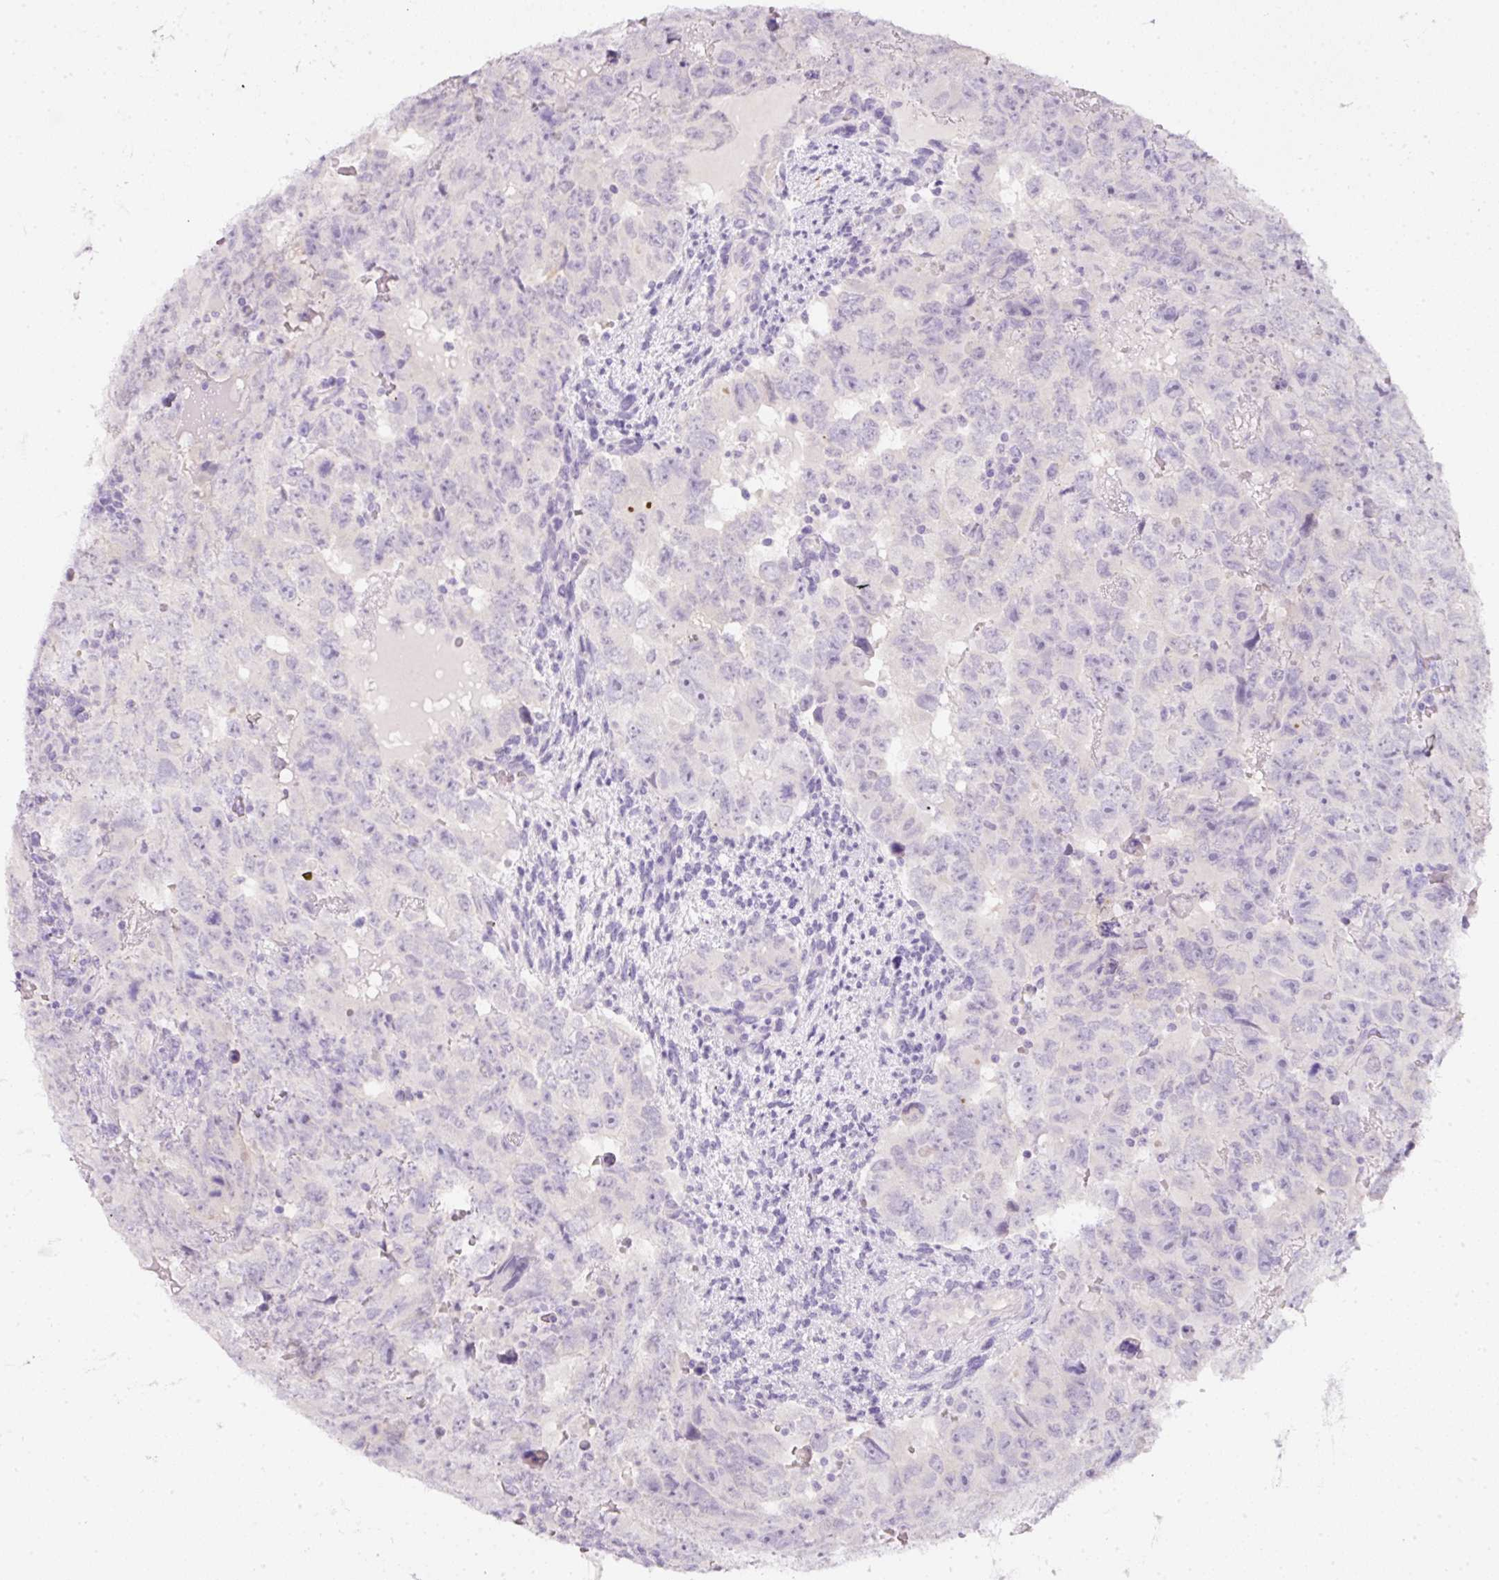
{"staining": {"intensity": "negative", "quantity": "none", "location": "none"}, "tissue": "testis cancer", "cell_type": "Tumor cells", "image_type": "cancer", "snomed": [{"axis": "morphology", "description": "Carcinoma, Embryonal, NOS"}, {"axis": "topography", "description": "Testis"}], "caption": "Protein analysis of testis cancer displays no significant positivity in tumor cells.", "gene": "SLC2A2", "patient": {"sex": "male", "age": 24}}